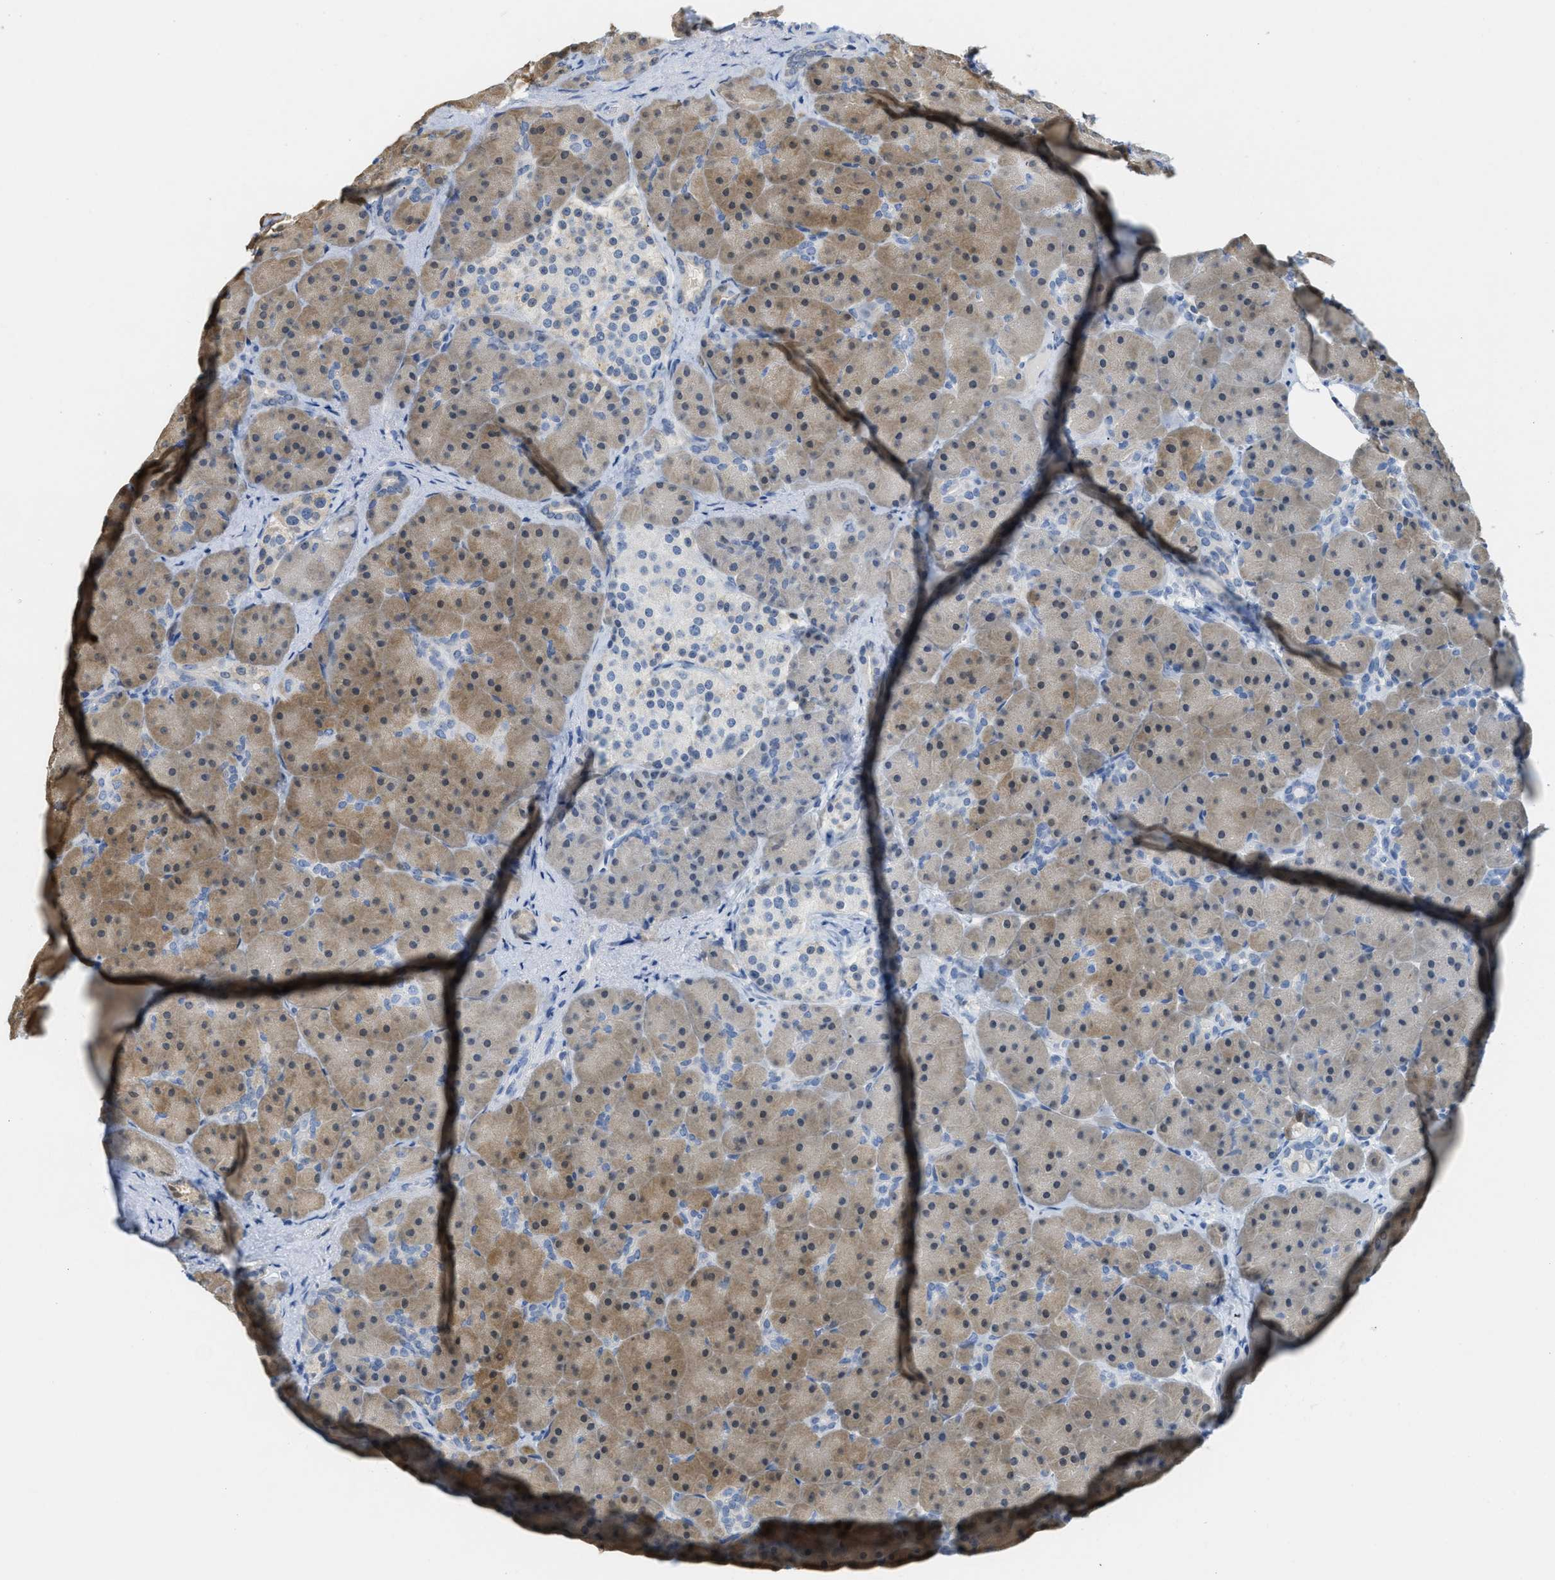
{"staining": {"intensity": "moderate", "quantity": ">75%", "location": "cytoplasmic/membranous"}, "tissue": "pancreas", "cell_type": "Exocrine glandular cells", "image_type": "normal", "snomed": [{"axis": "morphology", "description": "Normal tissue, NOS"}, {"axis": "topography", "description": "Pancreas"}], "caption": "Protein analysis of benign pancreas reveals moderate cytoplasmic/membranous staining in about >75% of exocrine glandular cells.", "gene": "SERPINB1", "patient": {"sex": "male", "age": 66}}